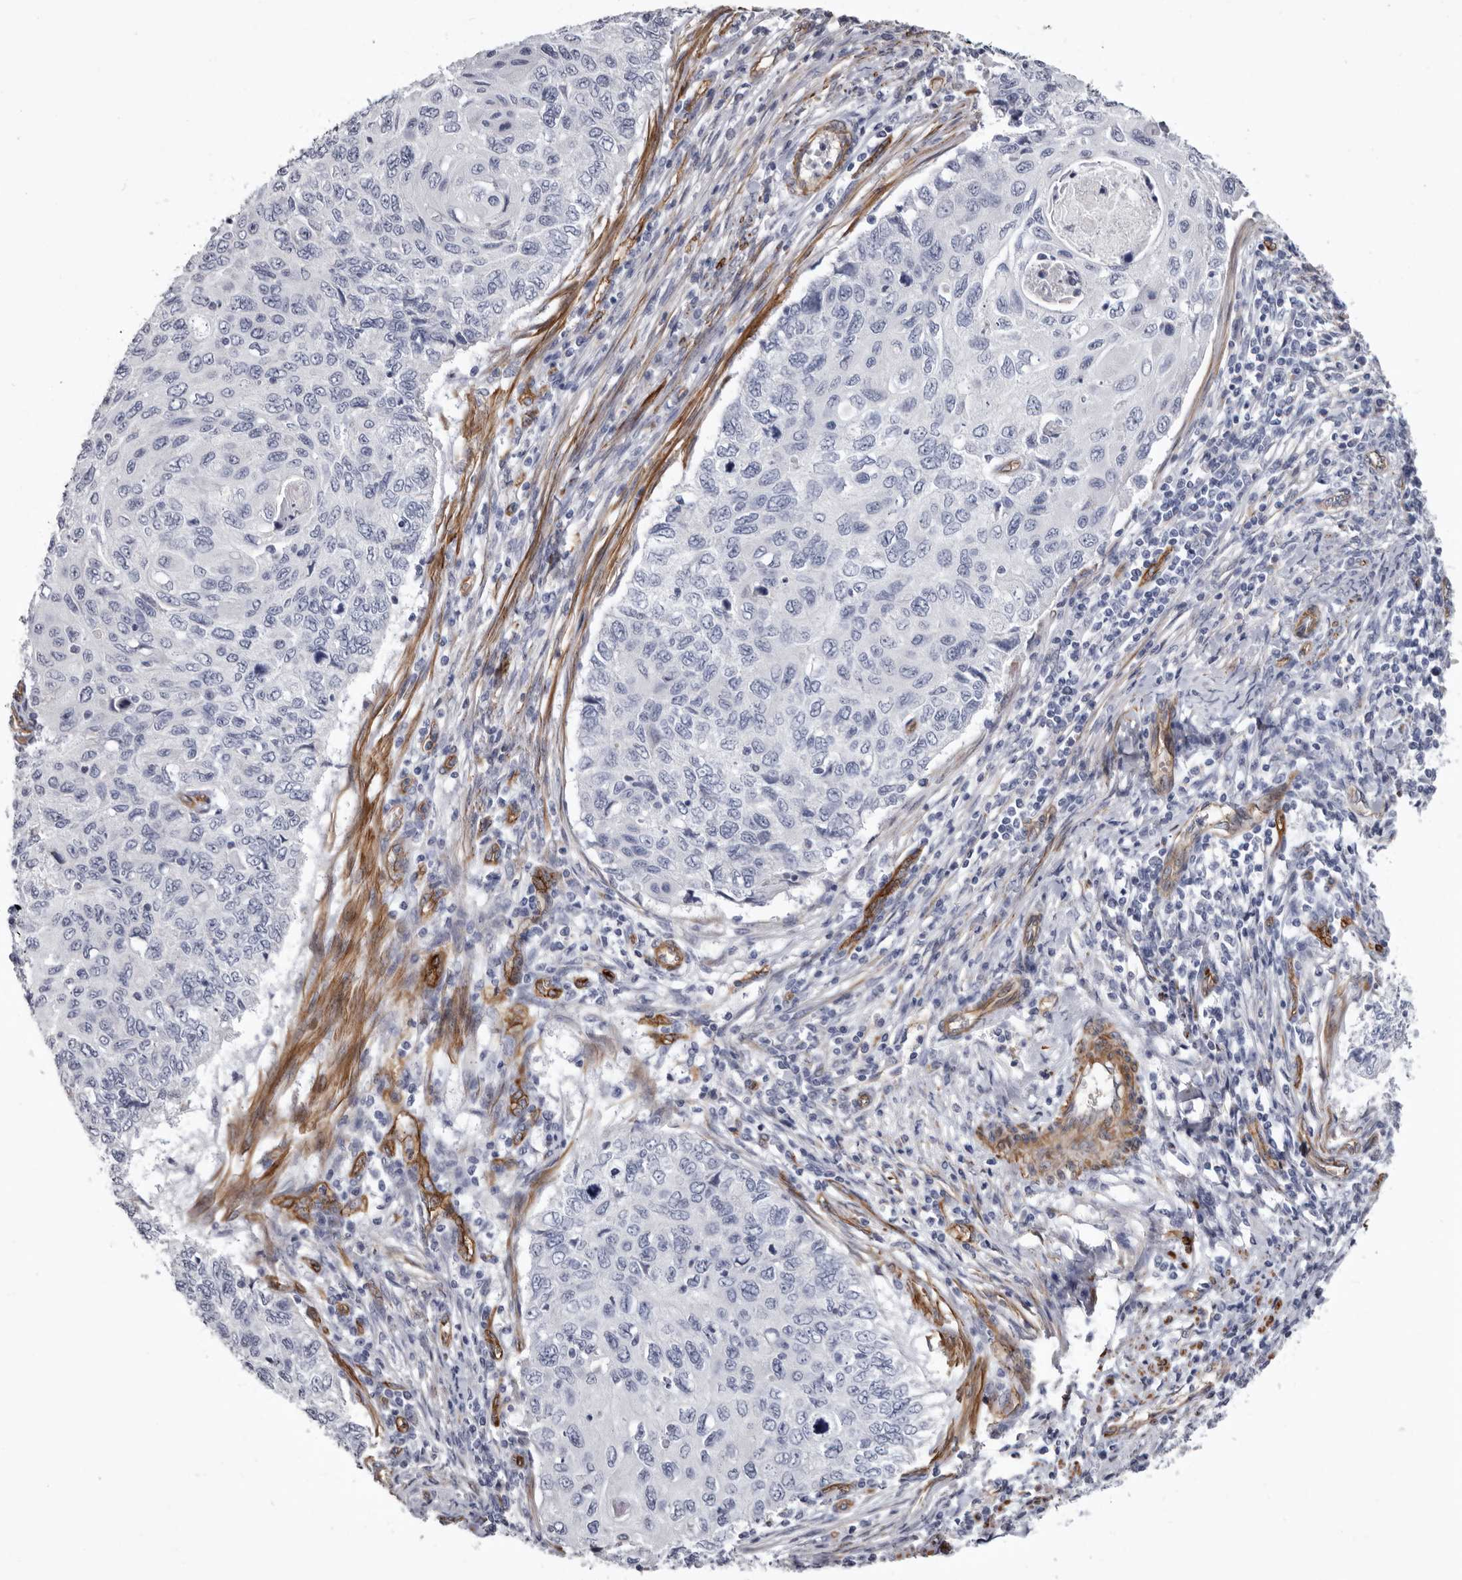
{"staining": {"intensity": "negative", "quantity": "none", "location": "none"}, "tissue": "cervical cancer", "cell_type": "Tumor cells", "image_type": "cancer", "snomed": [{"axis": "morphology", "description": "Squamous cell carcinoma, NOS"}, {"axis": "topography", "description": "Cervix"}], "caption": "A histopathology image of human cervical squamous cell carcinoma is negative for staining in tumor cells. Nuclei are stained in blue.", "gene": "ADGRL4", "patient": {"sex": "female", "age": 70}}